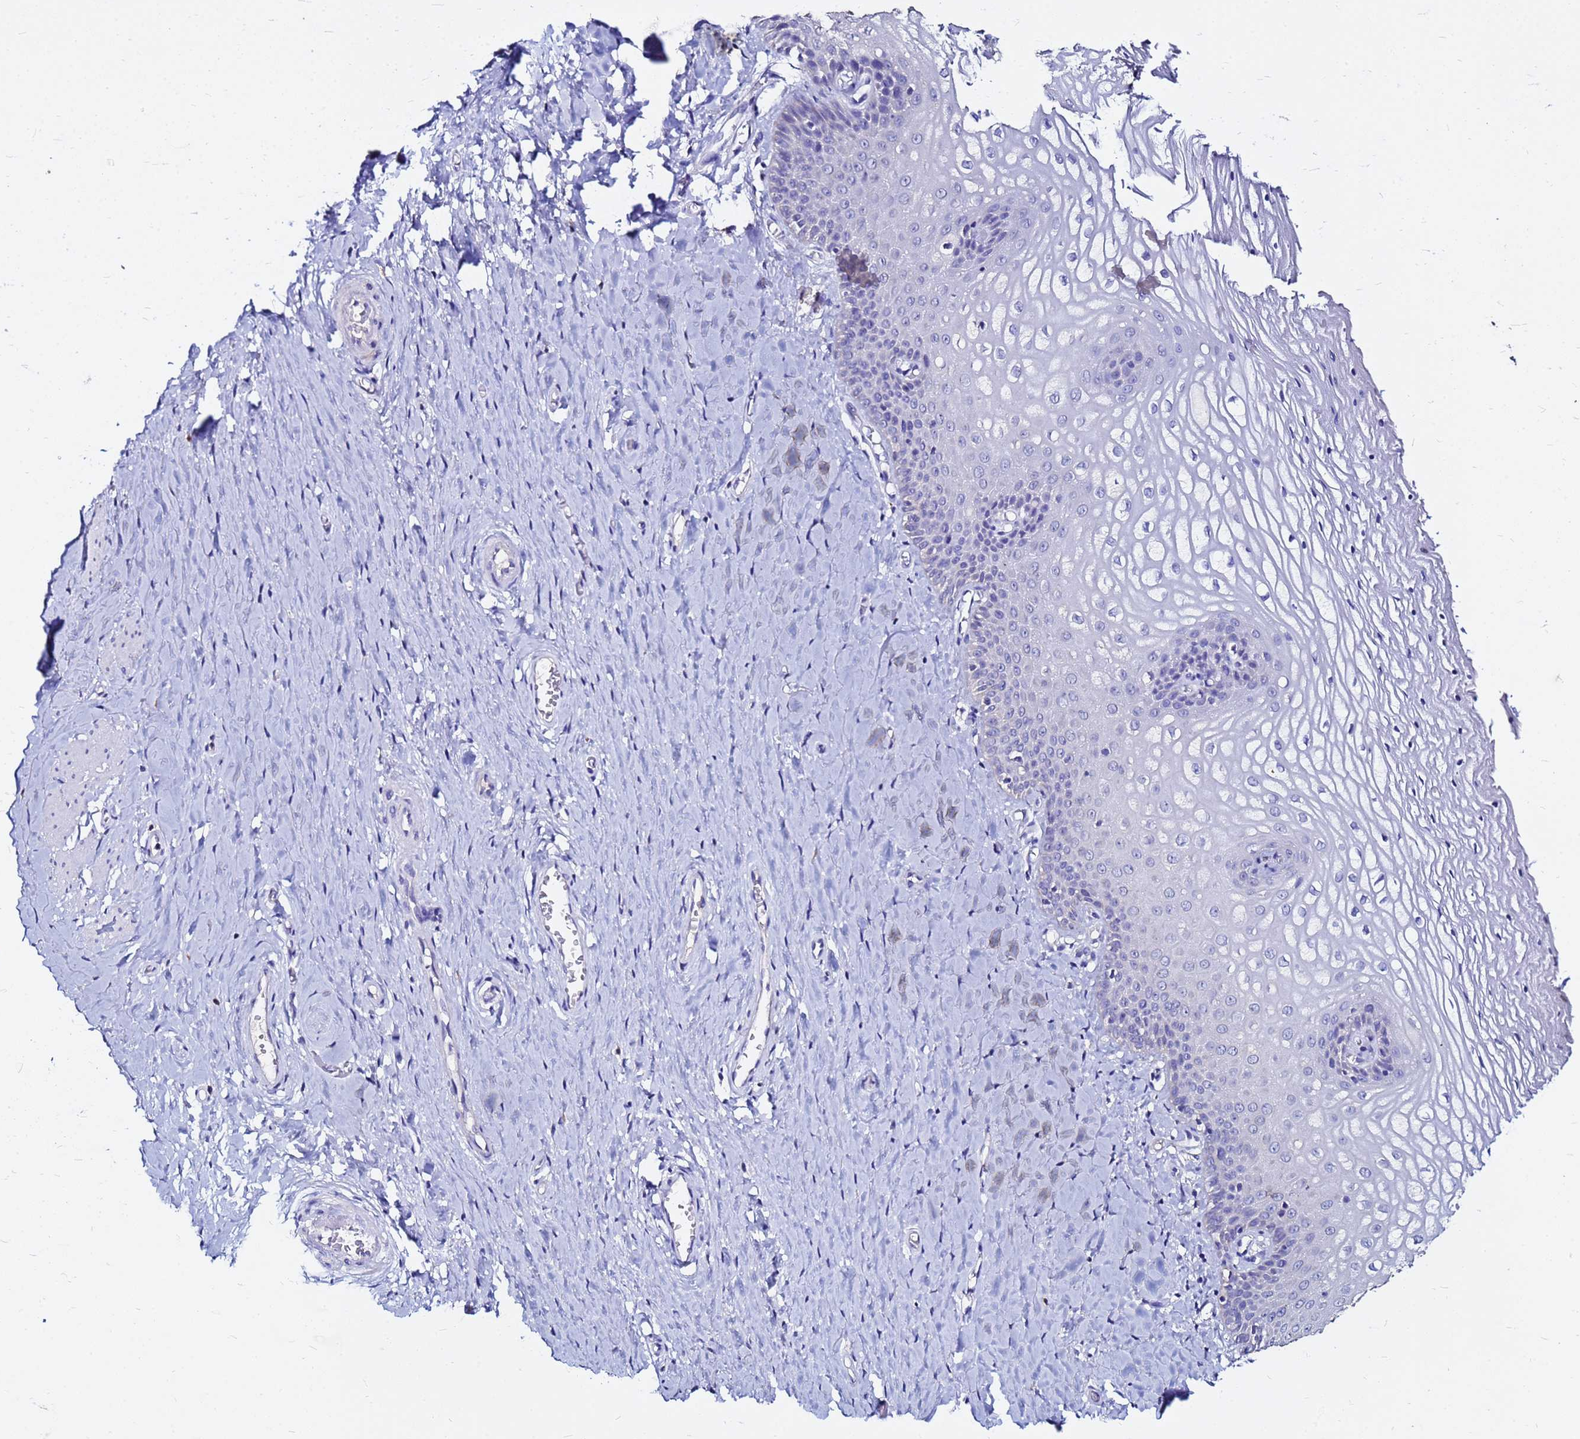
{"staining": {"intensity": "negative", "quantity": "none", "location": "none"}, "tissue": "vagina", "cell_type": "Squamous epithelial cells", "image_type": "normal", "snomed": [{"axis": "morphology", "description": "Normal tissue, NOS"}, {"axis": "topography", "description": "Vagina"}], "caption": "Histopathology image shows no significant protein positivity in squamous epithelial cells of normal vagina. (Stains: DAB immunohistochemistry with hematoxylin counter stain, Microscopy: brightfield microscopy at high magnification).", "gene": "FAM183A", "patient": {"sex": "female", "age": 65}}